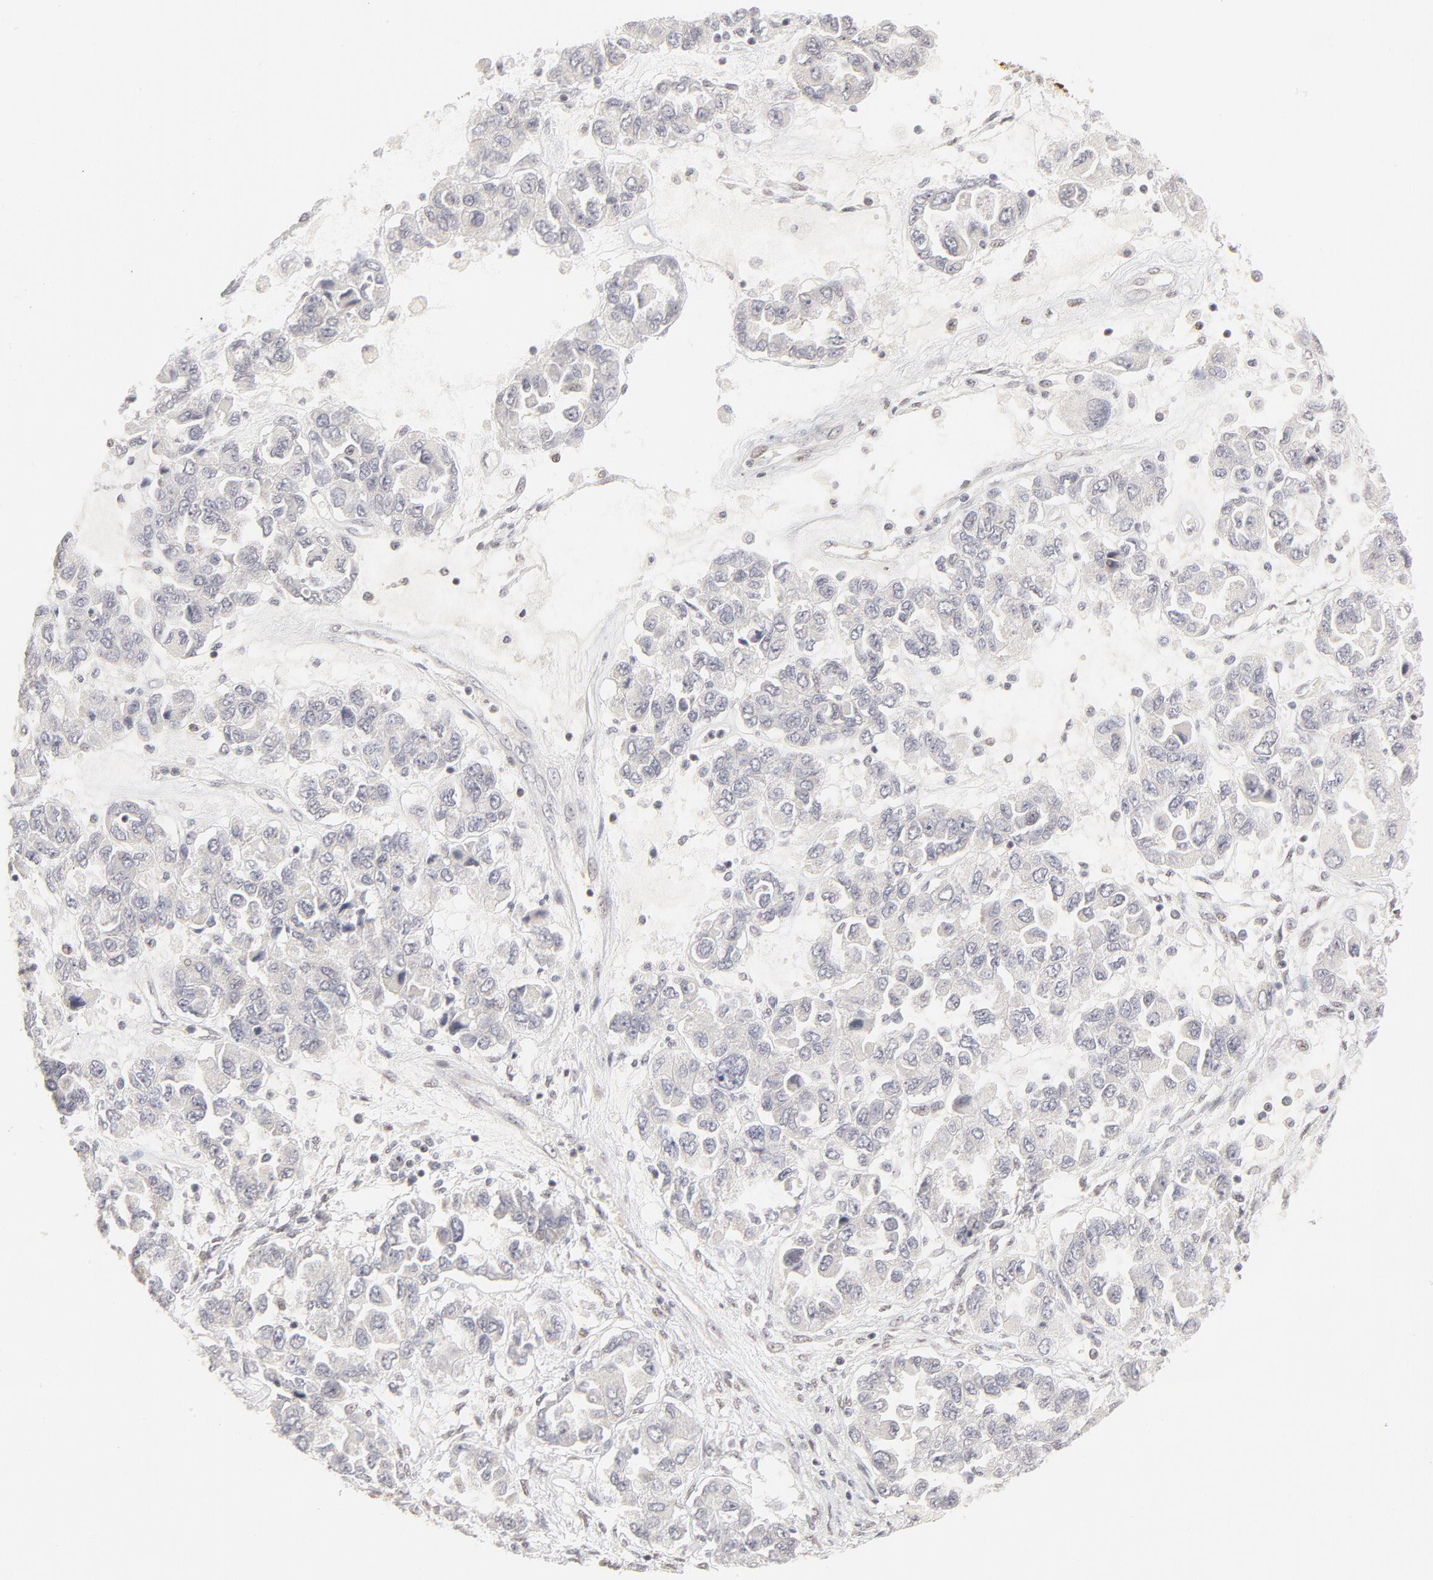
{"staining": {"intensity": "negative", "quantity": "none", "location": "none"}, "tissue": "ovarian cancer", "cell_type": "Tumor cells", "image_type": "cancer", "snomed": [{"axis": "morphology", "description": "Cystadenocarcinoma, serous, NOS"}, {"axis": "topography", "description": "Ovary"}], "caption": "Immunohistochemistry (IHC) image of neoplastic tissue: ovarian cancer stained with DAB (3,3'-diaminobenzidine) demonstrates no significant protein expression in tumor cells.", "gene": "PBX3", "patient": {"sex": "female", "age": 84}}